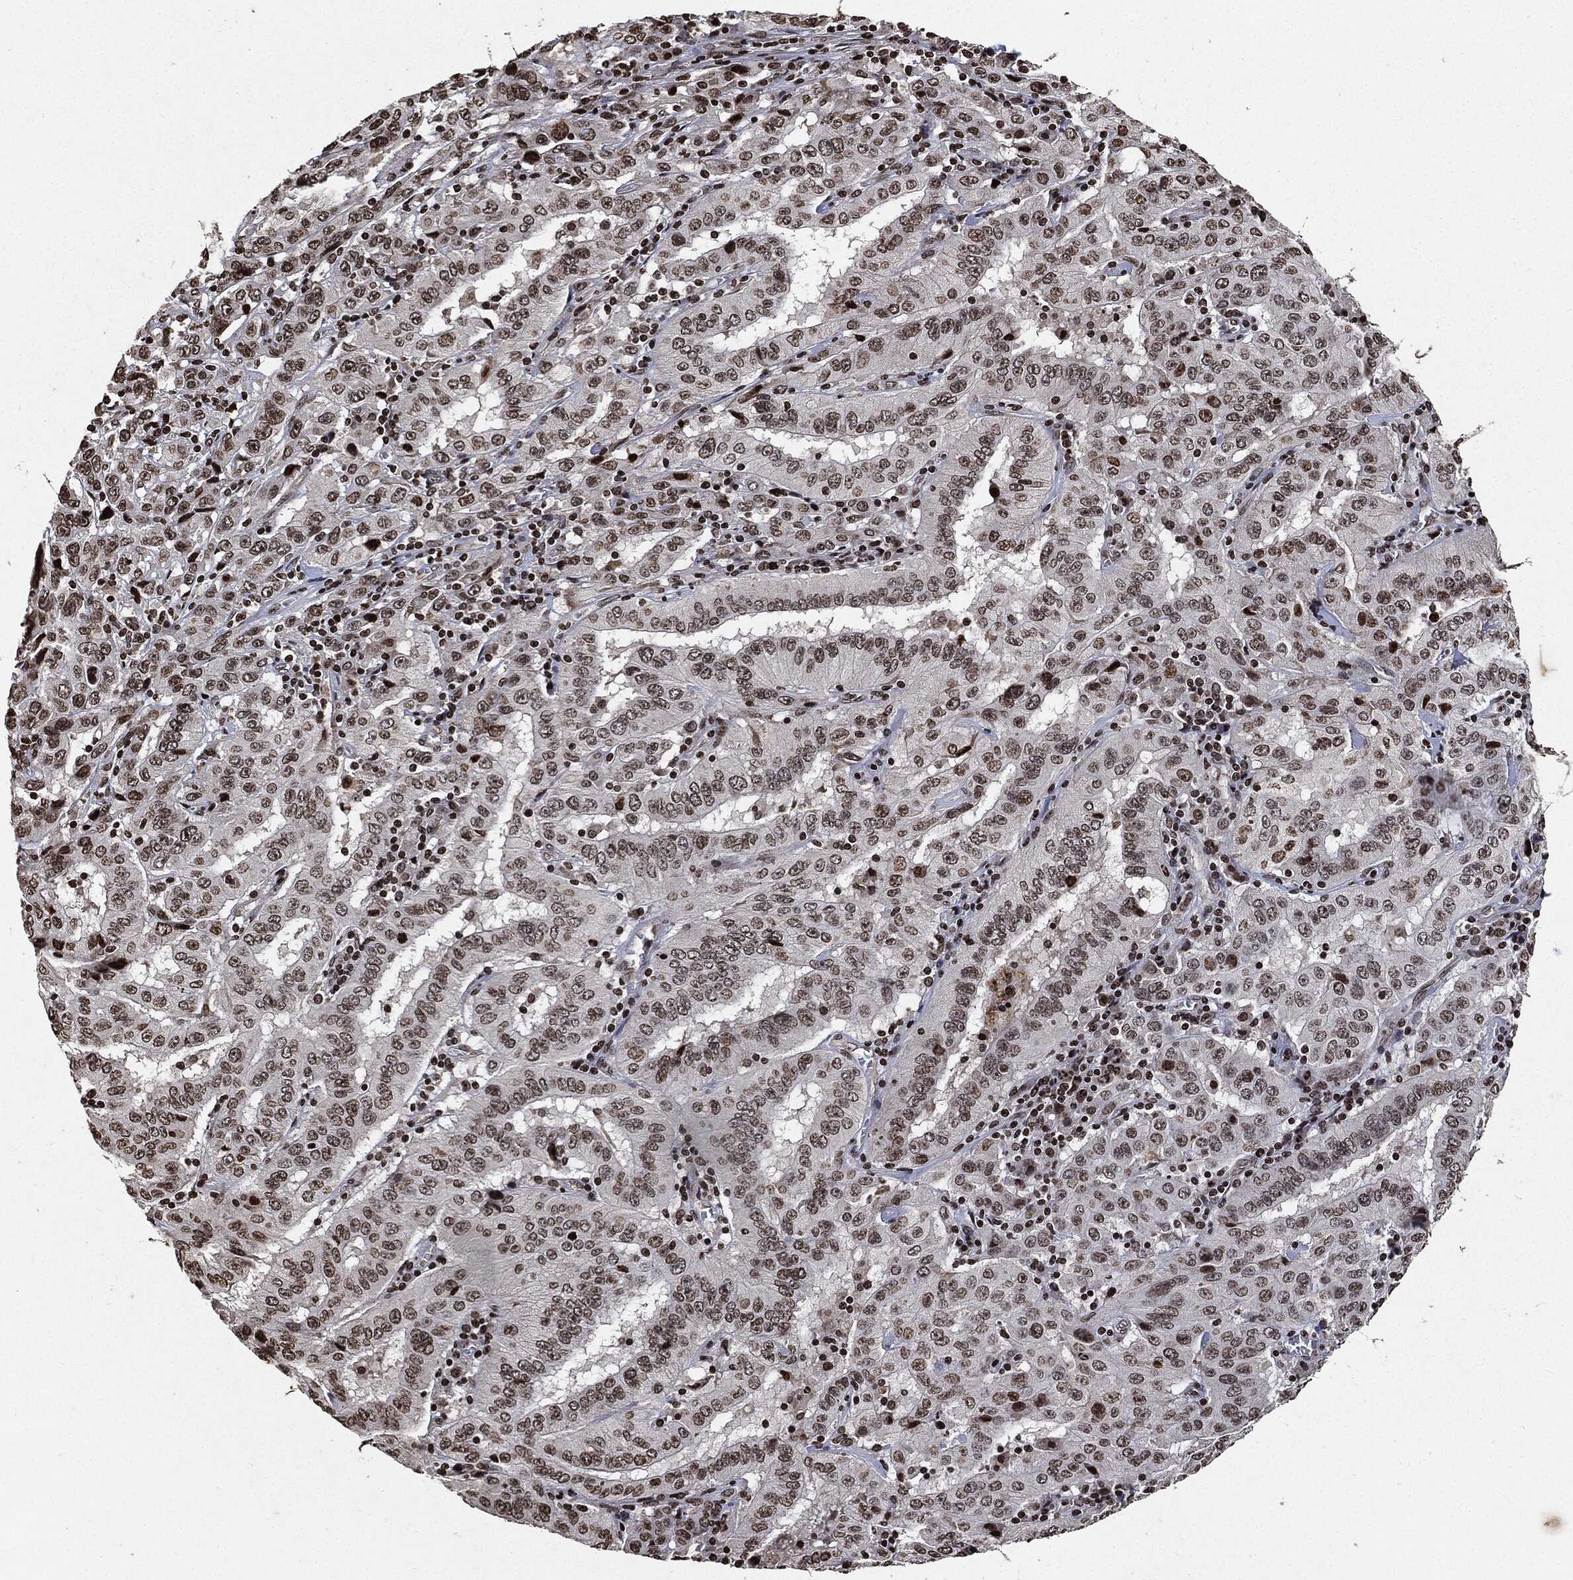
{"staining": {"intensity": "weak", "quantity": "25%-75%", "location": "nuclear"}, "tissue": "pancreatic cancer", "cell_type": "Tumor cells", "image_type": "cancer", "snomed": [{"axis": "morphology", "description": "Adenocarcinoma, NOS"}, {"axis": "topography", "description": "Pancreas"}], "caption": "A micrograph showing weak nuclear staining in approximately 25%-75% of tumor cells in pancreatic cancer, as visualized by brown immunohistochemical staining.", "gene": "JUN", "patient": {"sex": "male", "age": 63}}